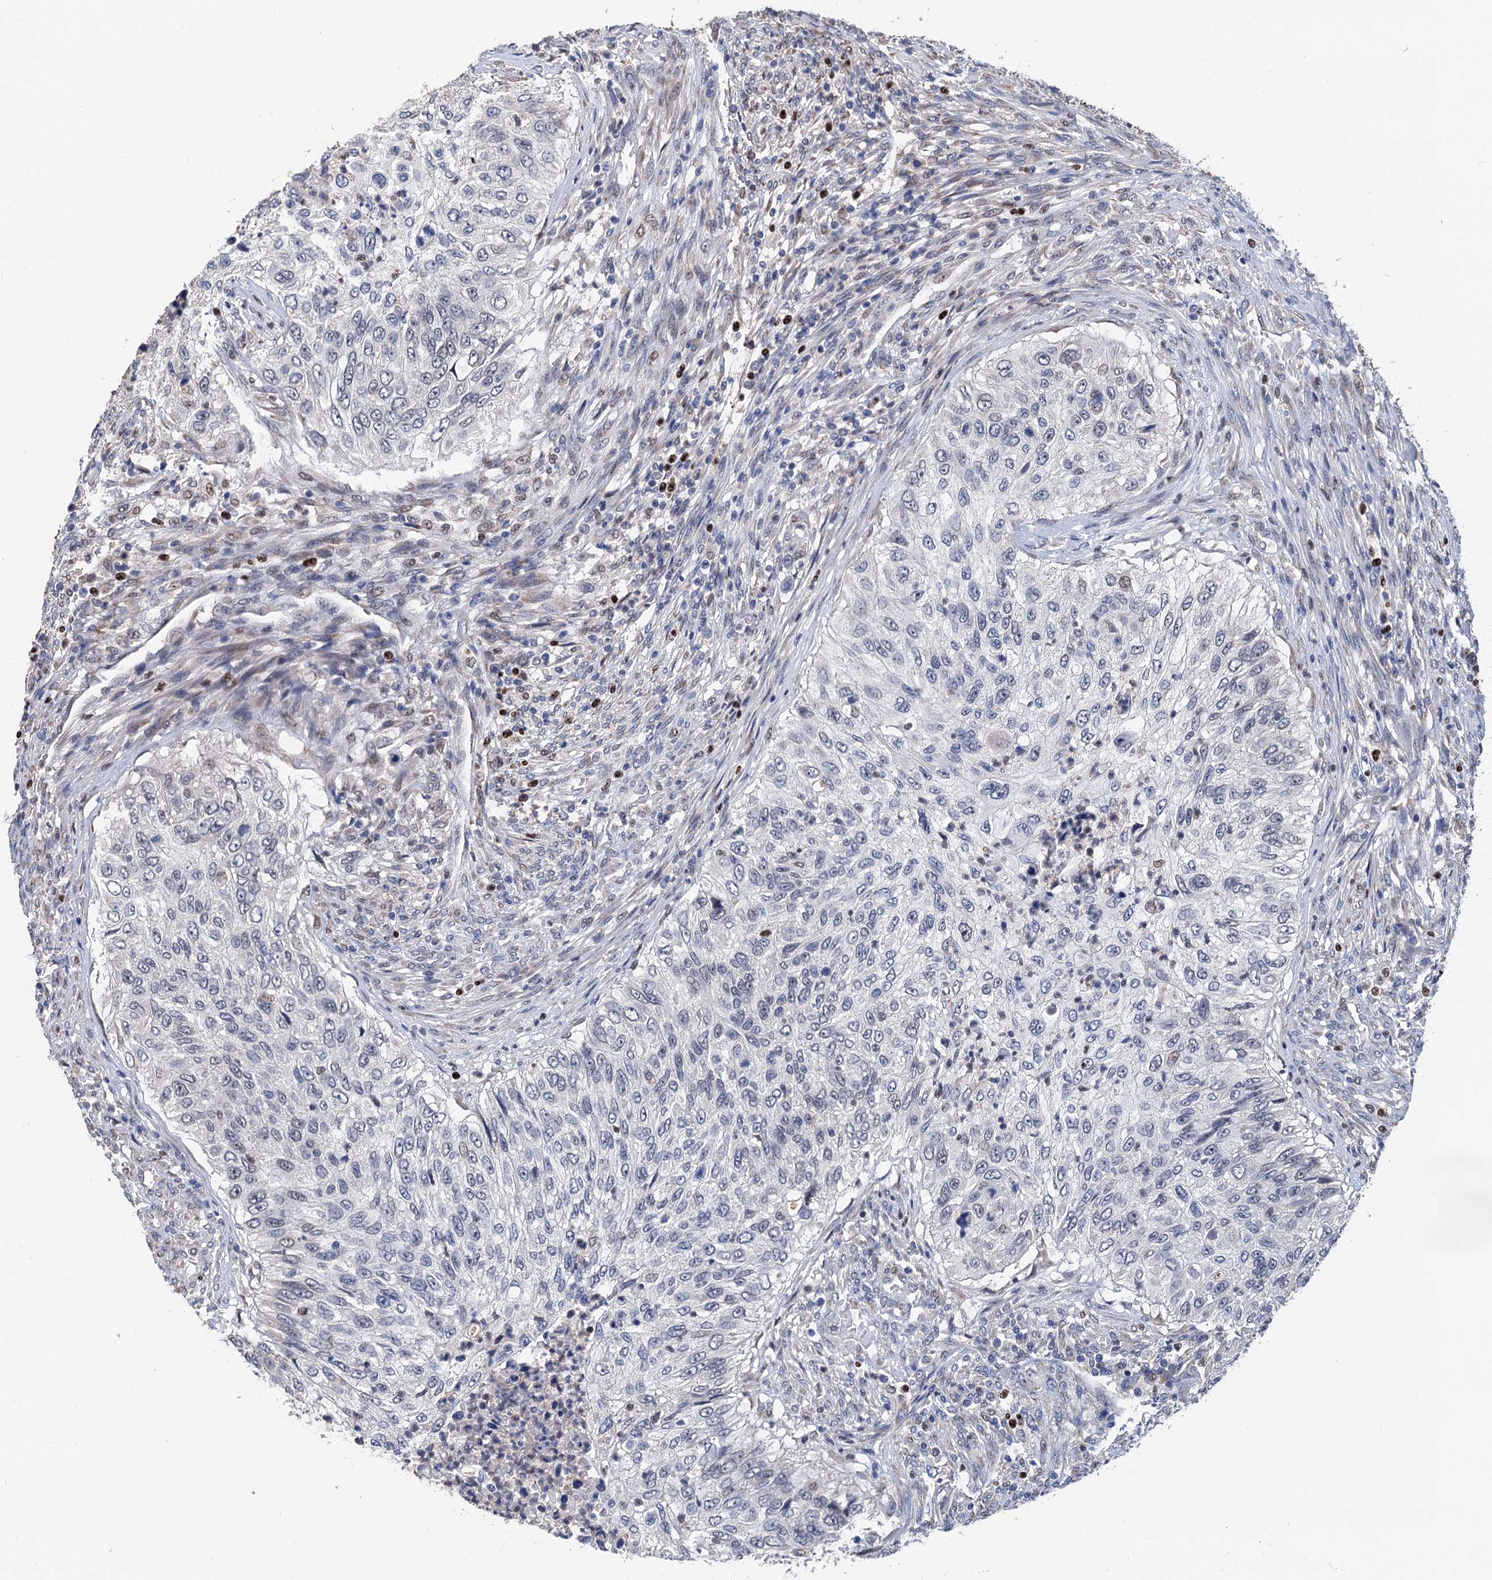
{"staining": {"intensity": "negative", "quantity": "none", "location": "none"}, "tissue": "urothelial cancer", "cell_type": "Tumor cells", "image_type": "cancer", "snomed": [{"axis": "morphology", "description": "Urothelial carcinoma, High grade"}, {"axis": "topography", "description": "Urinary bladder"}], "caption": "Urothelial cancer stained for a protein using IHC displays no positivity tumor cells.", "gene": "TSEN34", "patient": {"sex": "female", "age": 60}}